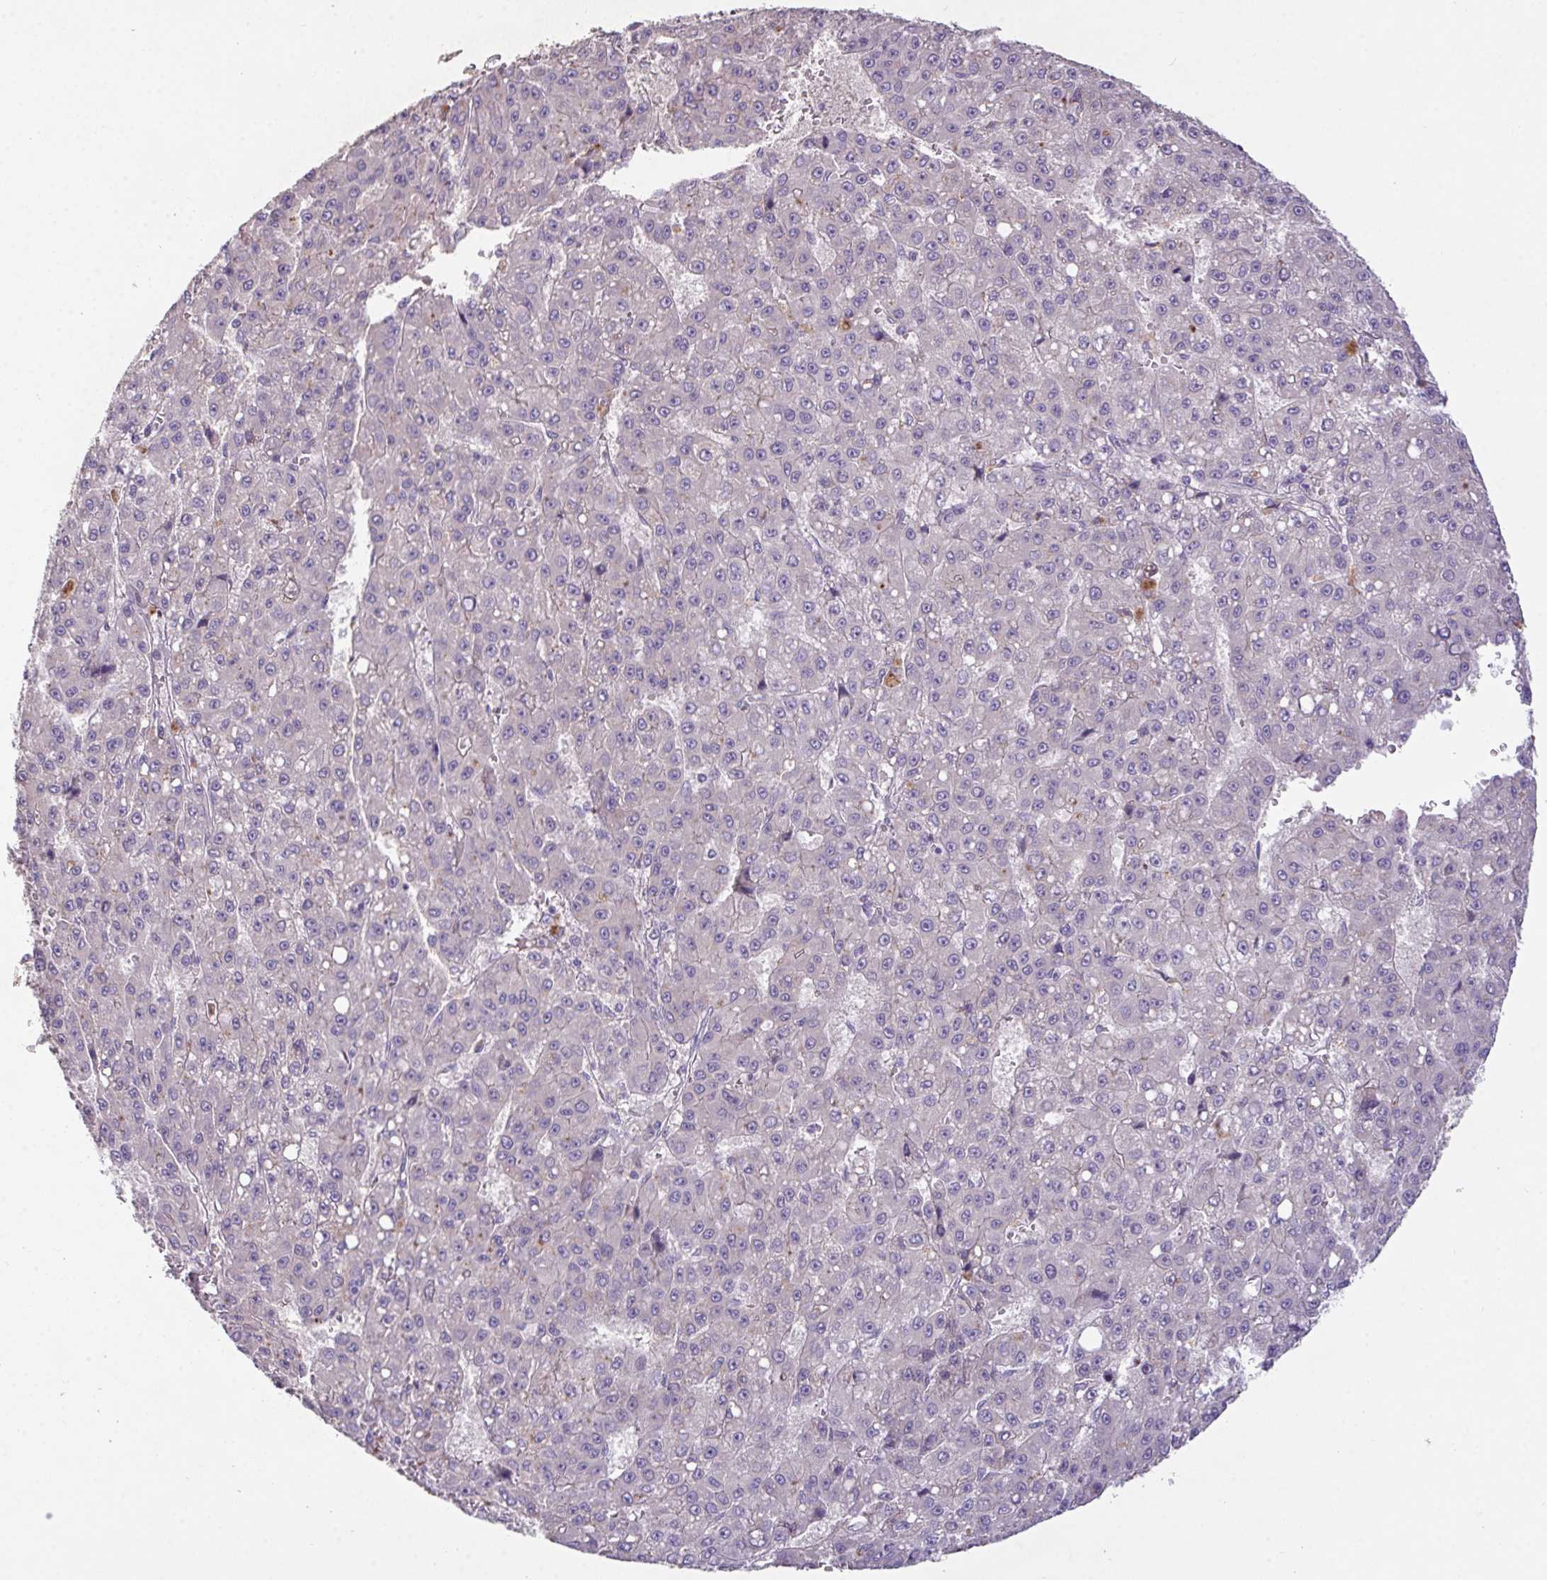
{"staining": {"intensity": "negative", "quantity": "none", "location": "none"}, "tissue": "liver cancer", "cell_type": "Tumor cells", "image_type": "cancer", "snomed": [{"axis": "morphology", "description": "Carcinoma, Hepatocellular, NOS"}, {"axis": "topography", "description": "Liver"}], "caption": "Hepatocellular carcinoma (liver) was stained to show a protein in brown. There is no significant staining in tumor cells.", "gene": "ZNF581", "patient": {"sex": "male", "age": 70}}